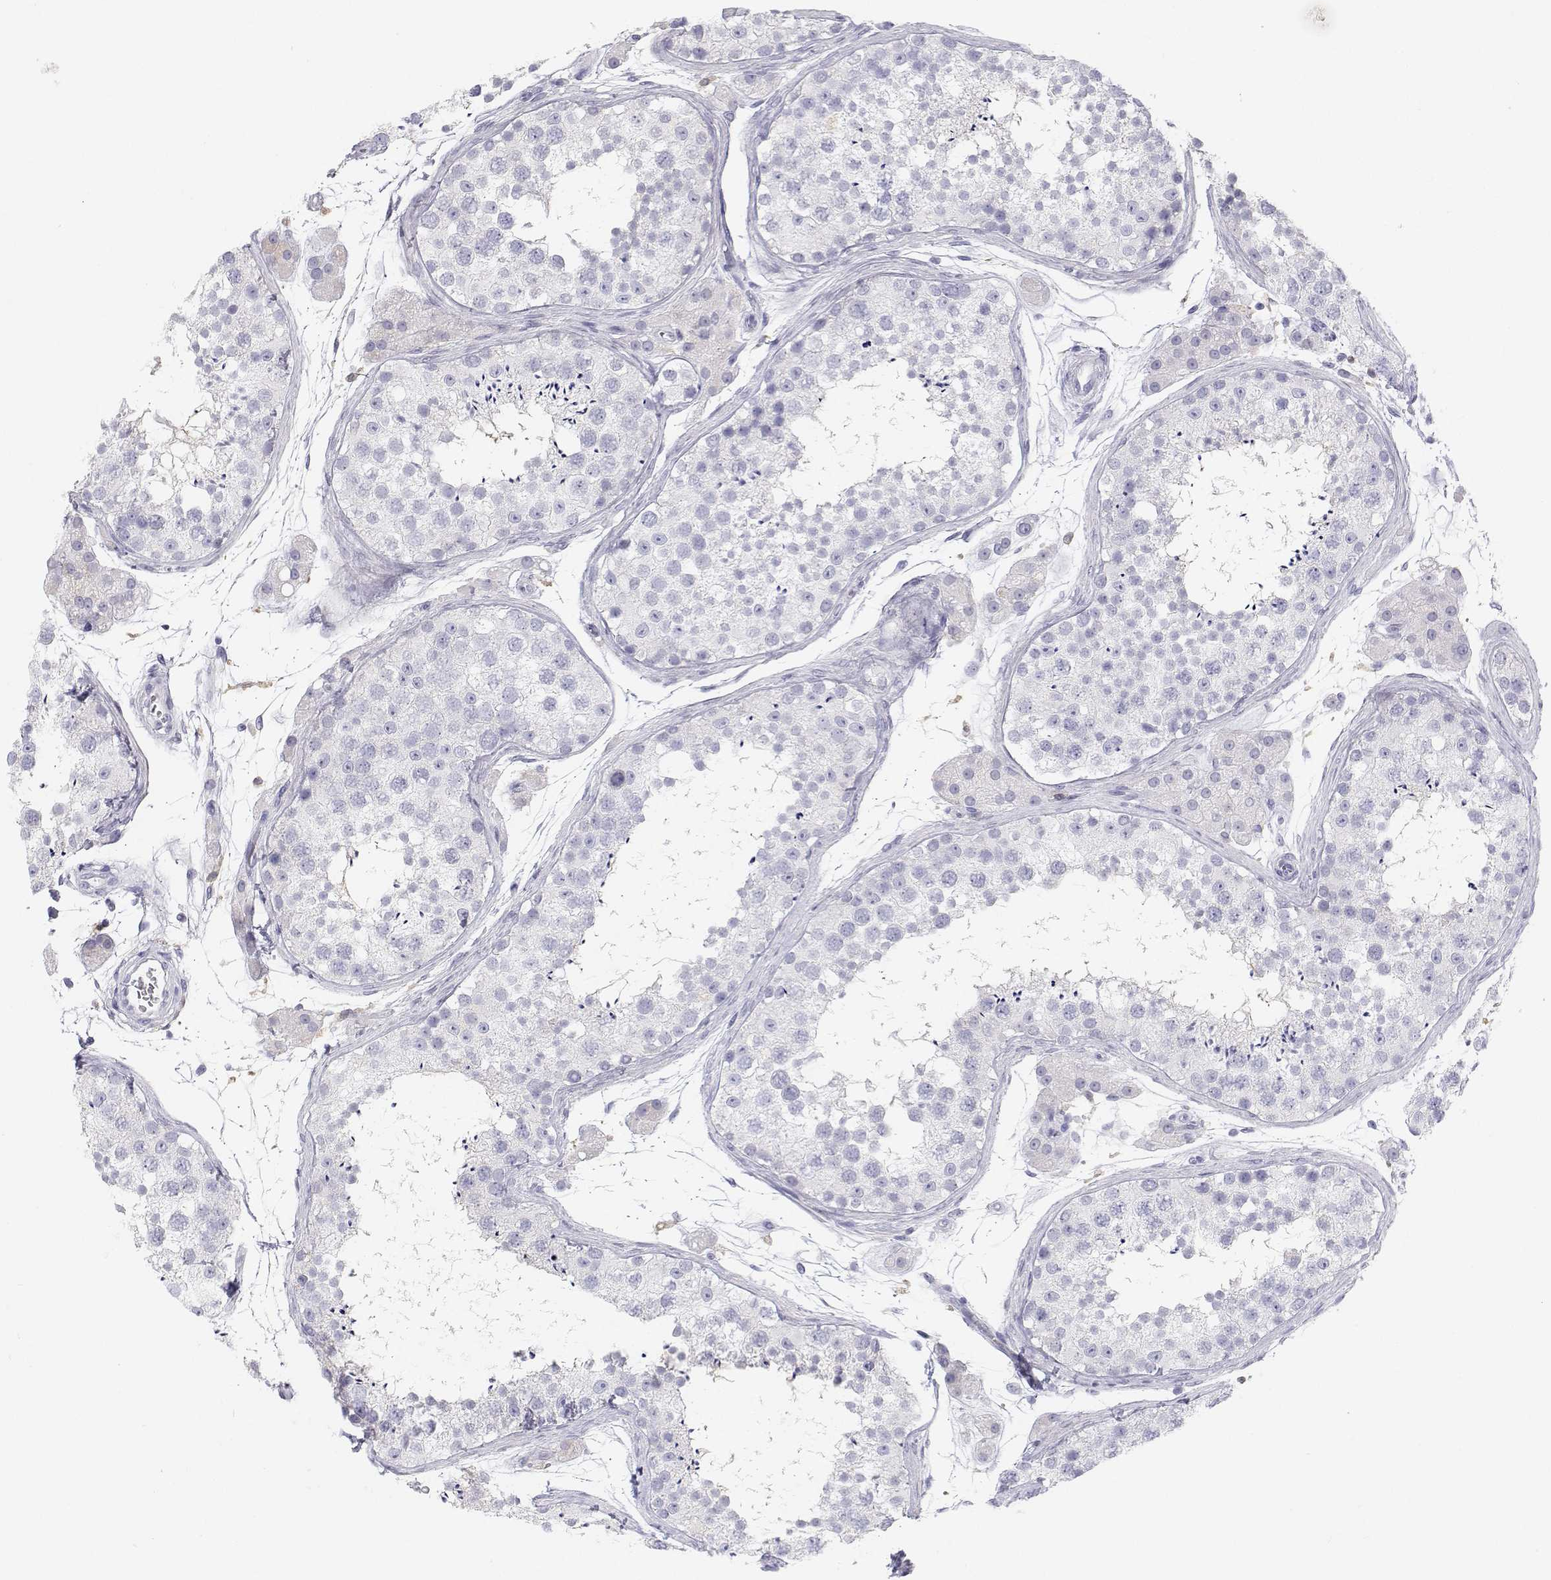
{"staining": {"intensity": "negative", "quantity": "none", "location": "none"}, "tissue": "testis", "cell_type": "Cells in seminiferous ducts", "image_type": "normal", "snomed": [{"axis": "morphology", "description": "Normal tissue, NOS"}, {"axis": "topography", "description": "Testis"}], "caption": "Immunohistochemistry of benign human testis demonstrates no expression in cells in seminiferous ducts. The staining is performed using DAB brown chromogen with nuclei counter-stained in using hematoxylin.", "gene": "TTN", "patient": {"sex": "male", "age": 41}}